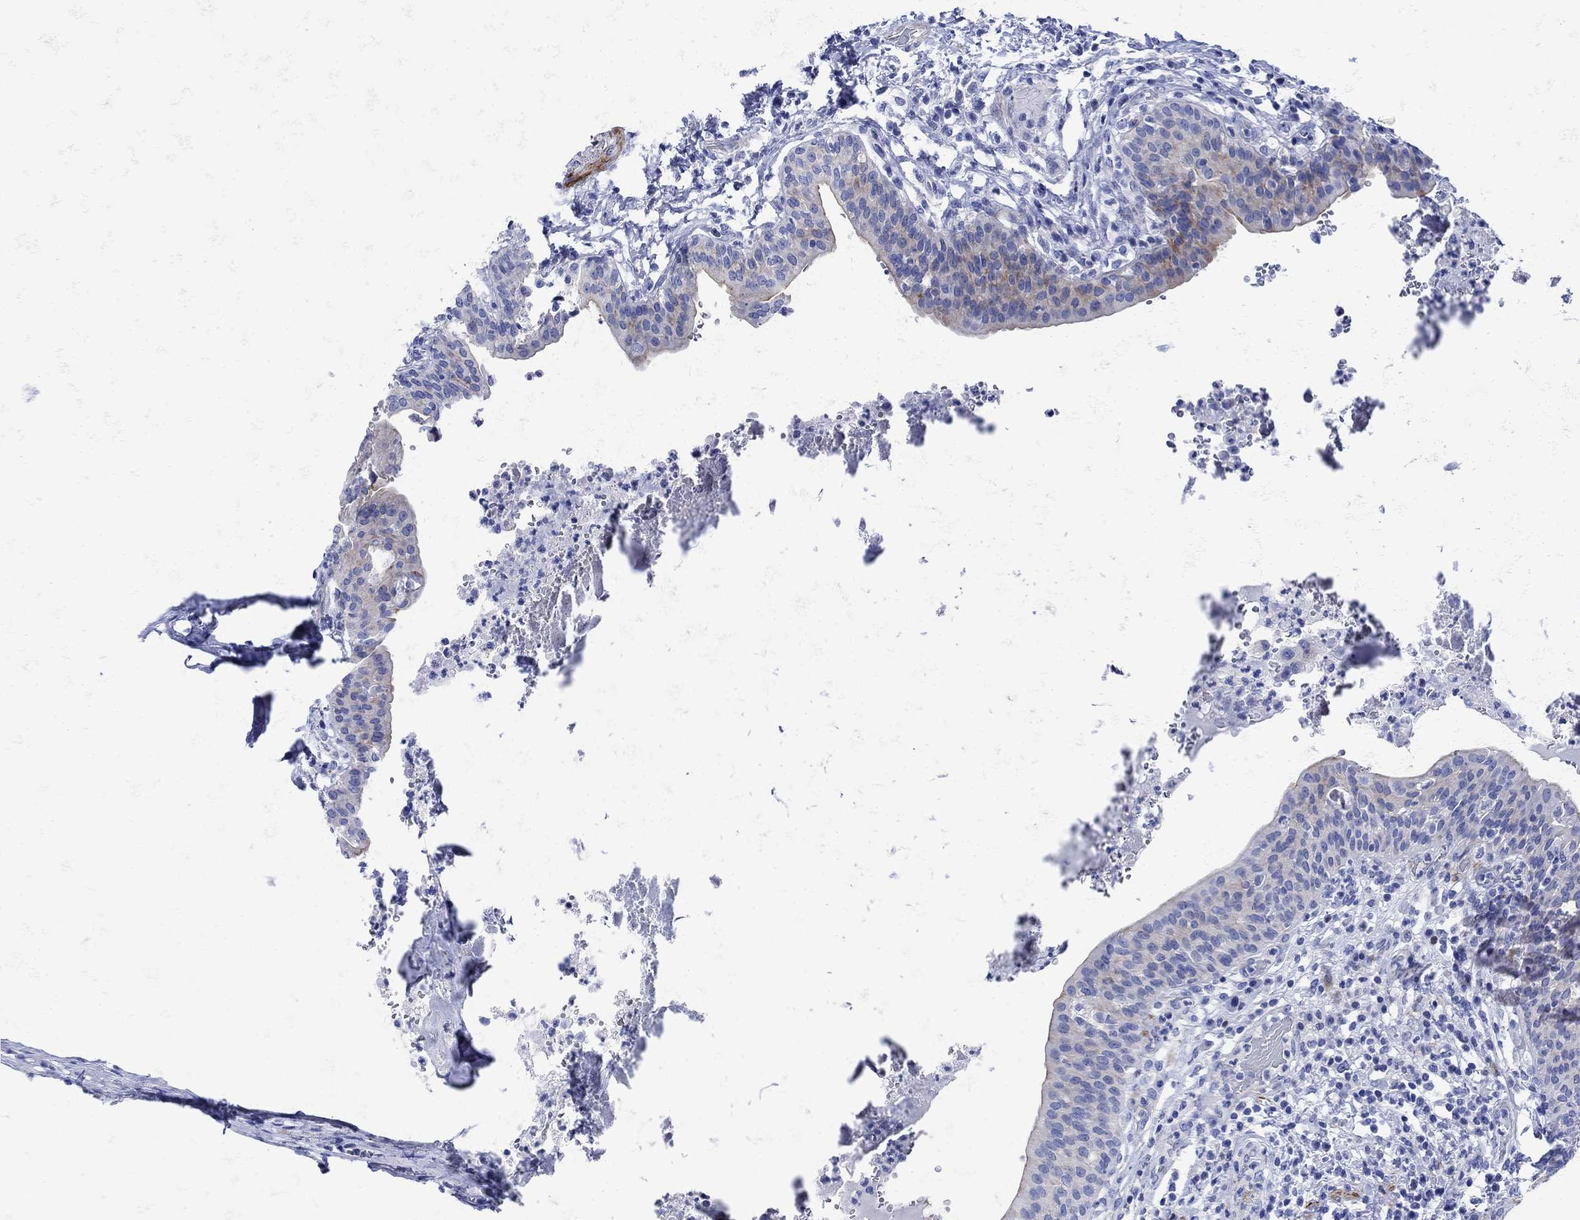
{"staining": {"intensity": "moderate", "quantity": "<25%", "location": "cytoplasmic/membranous"}, "tissue": "urinary bladder", "cell_type": "Urothelial cells", "image_type": "normal", "snomed": [{"axis": "morphology", "description": "Normal tissue, NOS"}, {"axis": "topography", "description": "Urinary bladder"}], "caption": "Immunohistochemical staining of benign human urinary bladder shows low levels of moderate cytoplasmic/membranous staining in about <25% of urothelial cells.", "gene": "PARVB", "patient": {"sex": "male", "age": 66}}